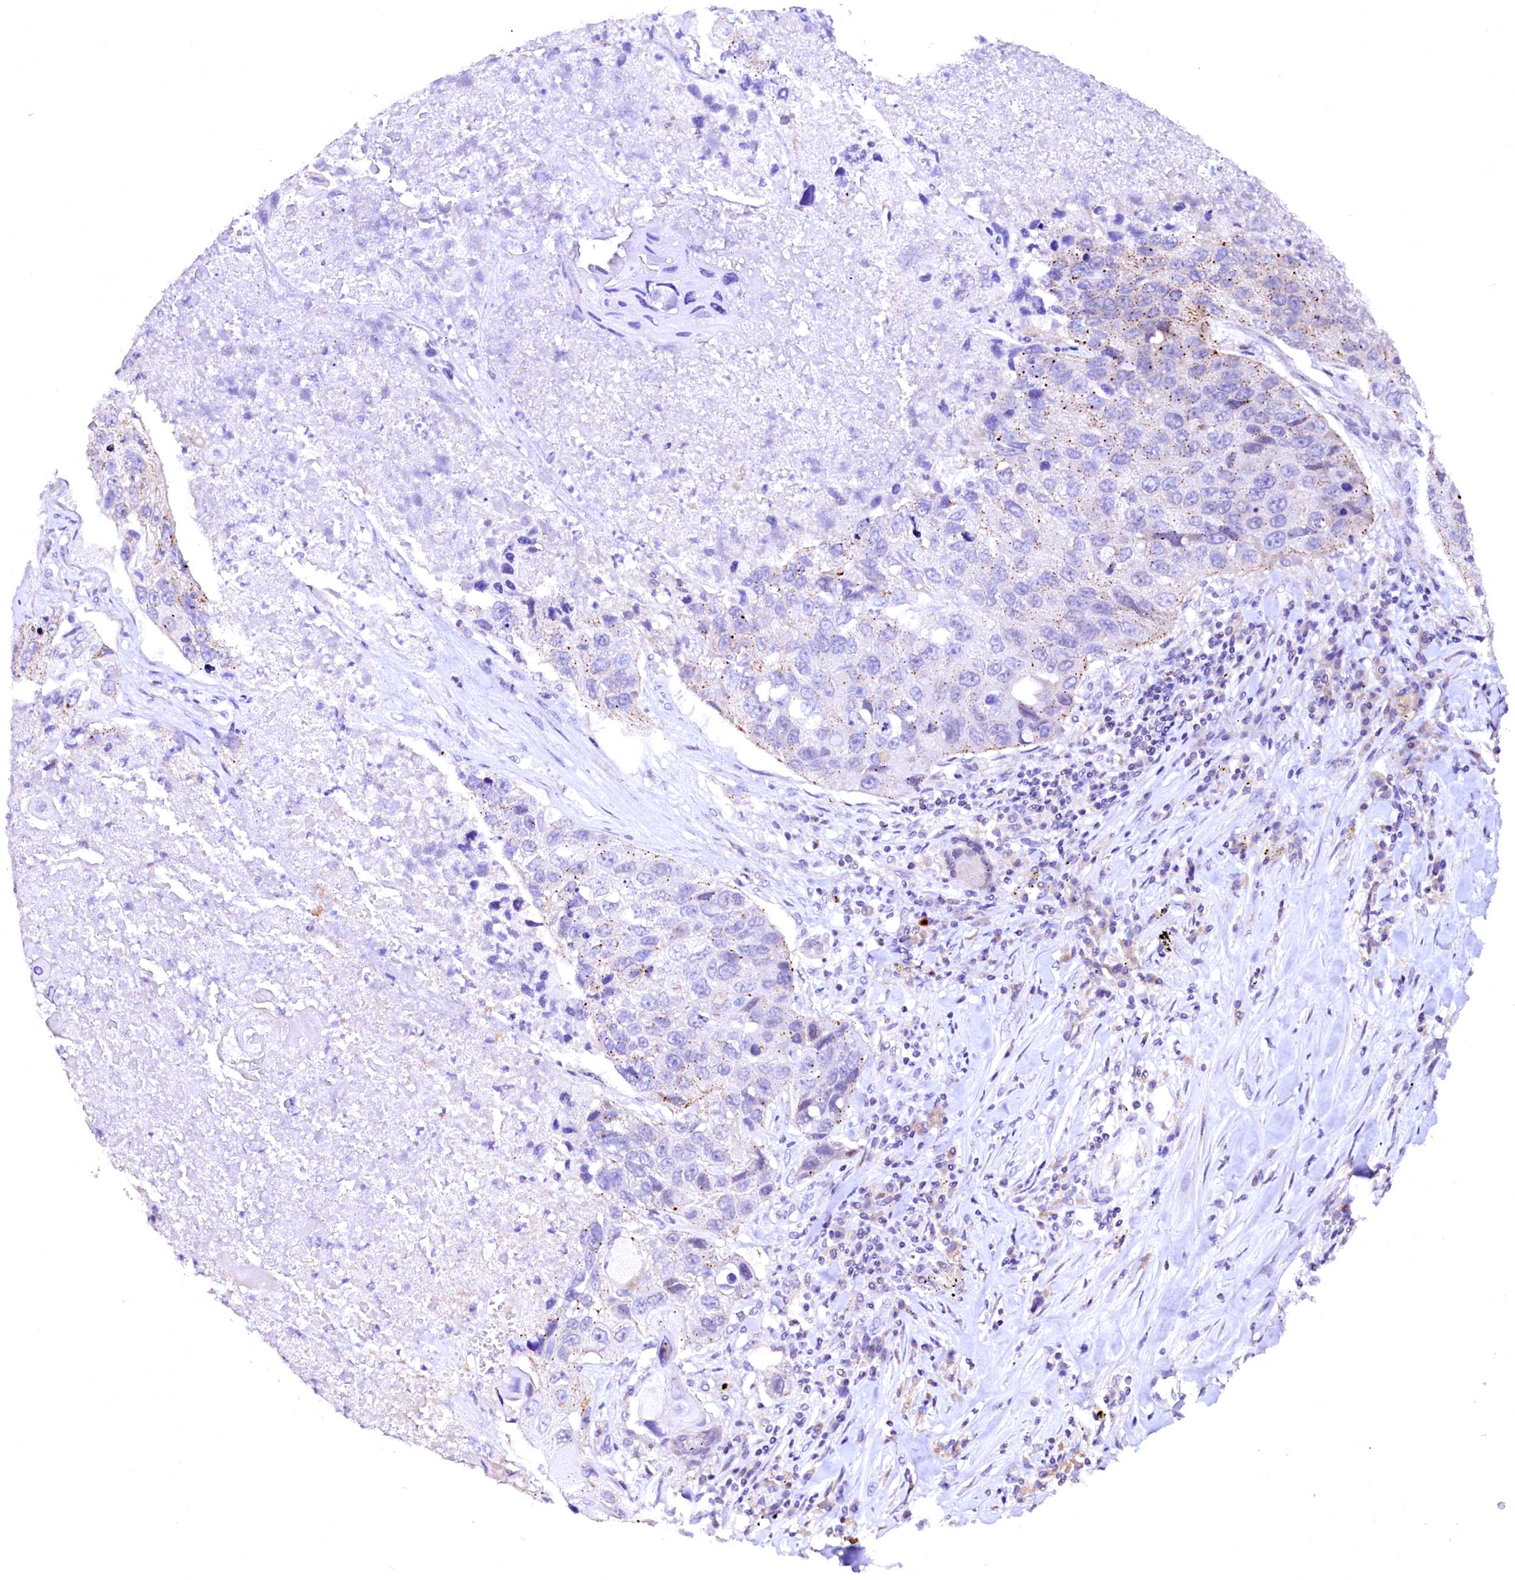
{"staining": {"intensity": "weak", "quantity": "<25%", "location": "cytoplasmic/membranous"}, "tissue": "lung cancer", "cell_type": "Tumor cells", "image_type": "cancer", "snomed": [{"axis": "morphology", "description": "Squamous cell carcinoma, NOS"}, {"axis": "topography", "description": "Lung"}], "caption": "An image of human lung cancer (squamous cell carcinoma) is negative for staining in tumor cells.", "gene": "NALF1", "patient": {"sex": "male", "age": 61}}